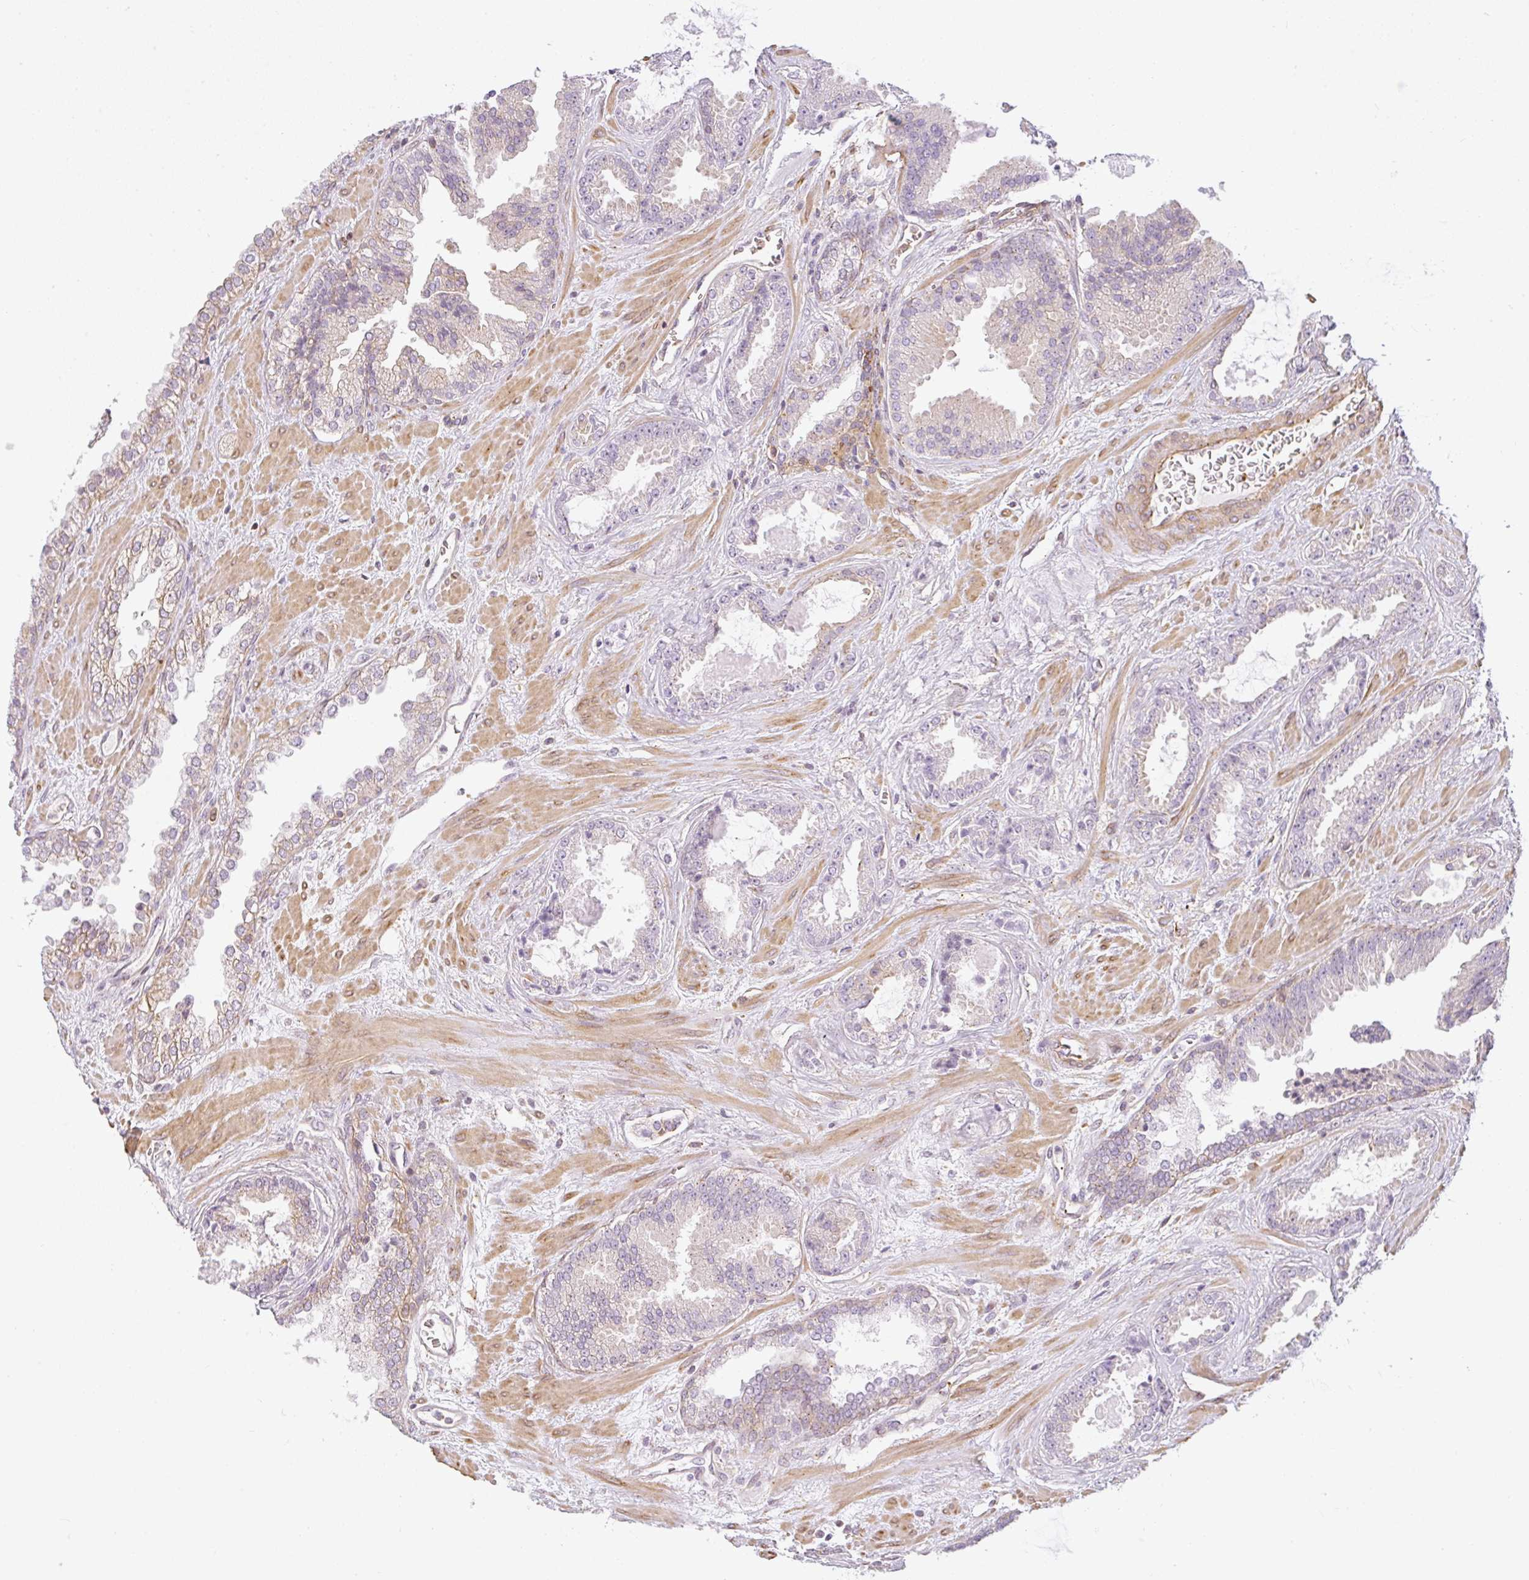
{"staining": {"intensity": "negative", "quantity": "none", "location": "none"}, "tissue": "prostate cancer", "cell_type": "Tumor cells", "image_type": "cancer", "snomed": [{"axis": "morphology", "description": "Adenocarcinoma, Low grade"}, {"axis": "topography", "description": "Prostate"}], "caption": "Immunohistochemistry of low-grade adenocarcinoma (prostate) shows no staining in tumor cells.", "gene": "SULF1", "patient": {"sex": "male", "age": 62}}